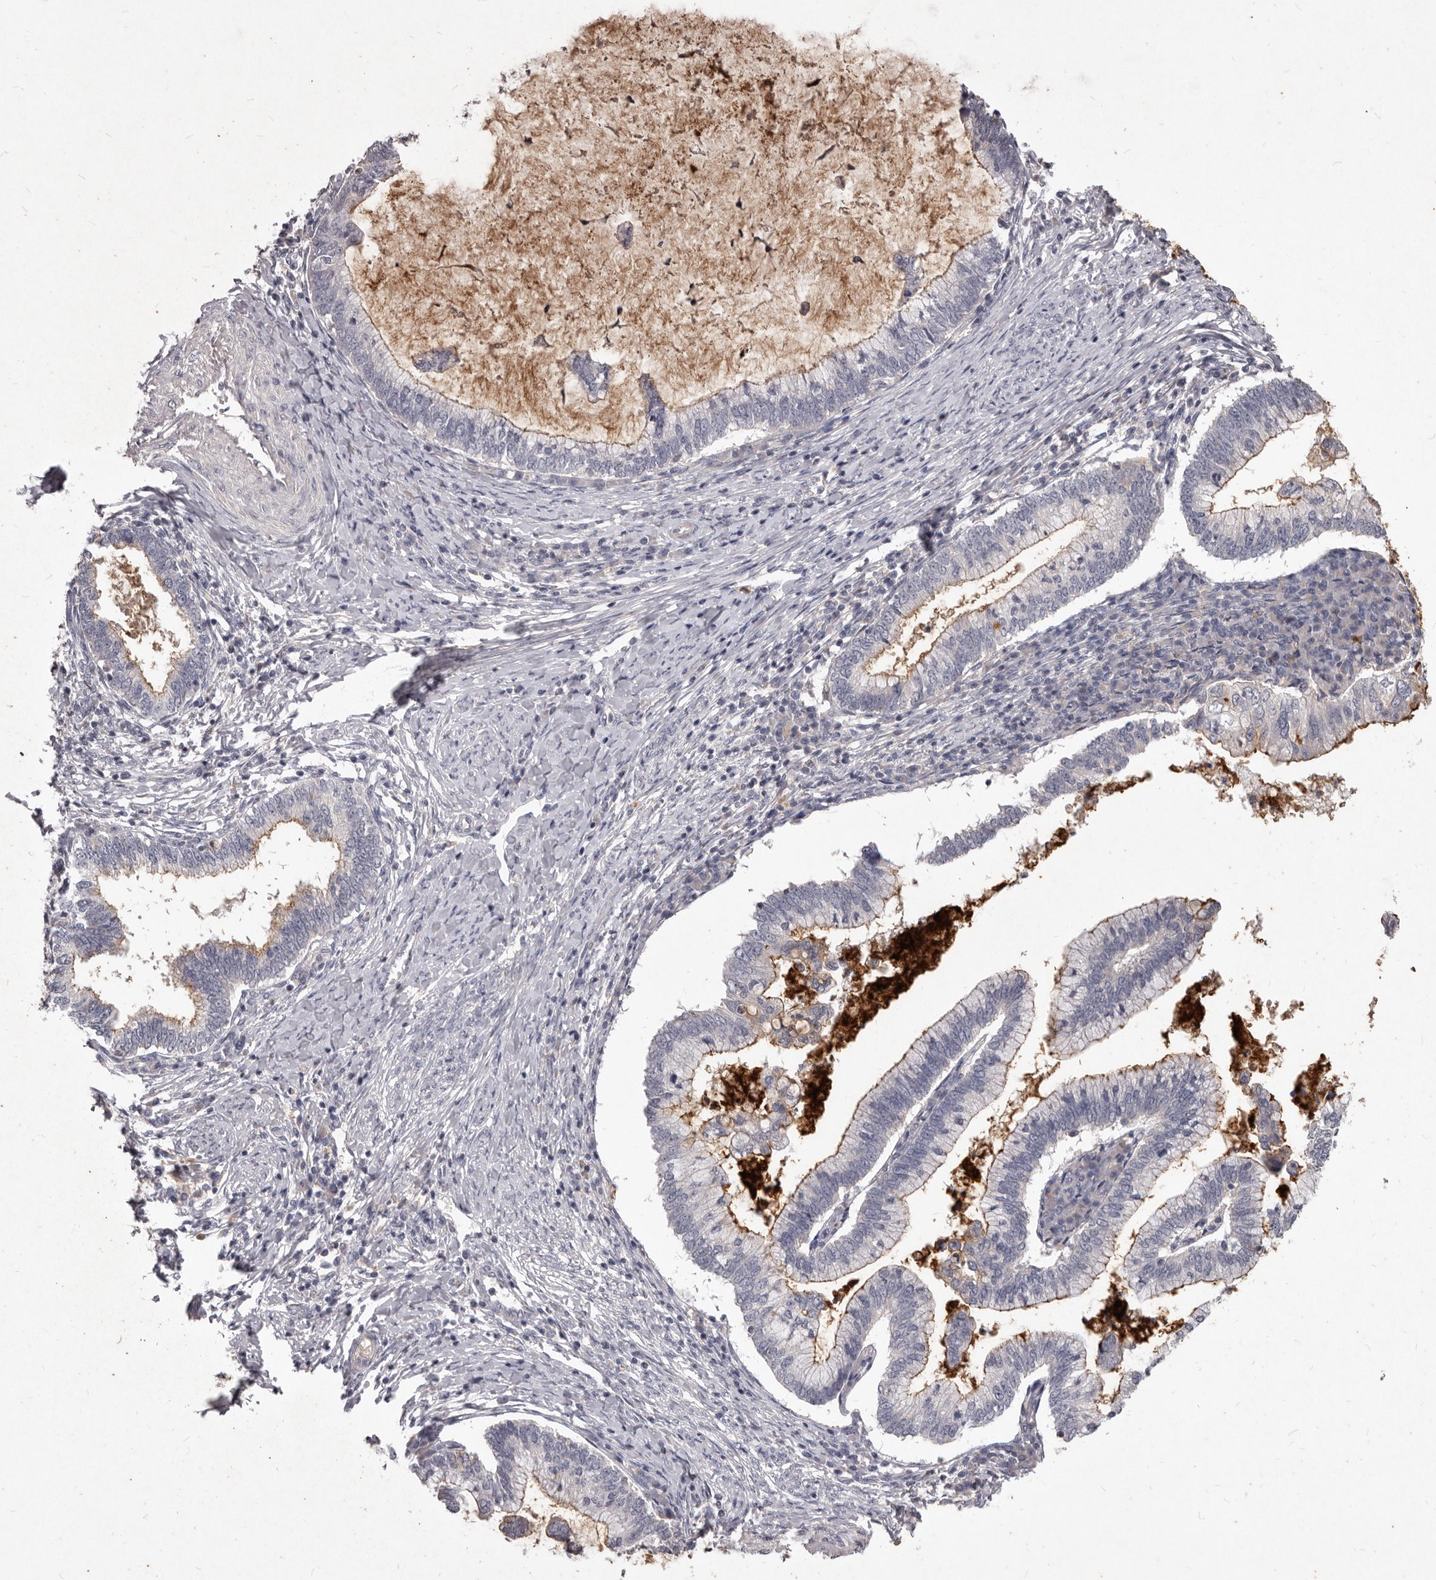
{"staining": {"intensity": "moderate", "quantity": "<25%", "location": "cytoplasmic/membranous"}, "tissue": "cervical cancer", "cell_type": "Tumor cells", "image_type": "cancer", "snomed": [{"axis": "morphology", "description": "Adenocarcinoma, NOS"}, {"axis": "topography", "description": "Cervix"}], "caption": "Cervical adenocarcinoma tissue demonstrates moderate cytoplasmic/membranous expression in about <25% of tumor cells (DAB = brown stain, brightfield microscopy at high magnification).", "gene": "GPRC5C", "patient": {"sex": "female", "age": 36}}